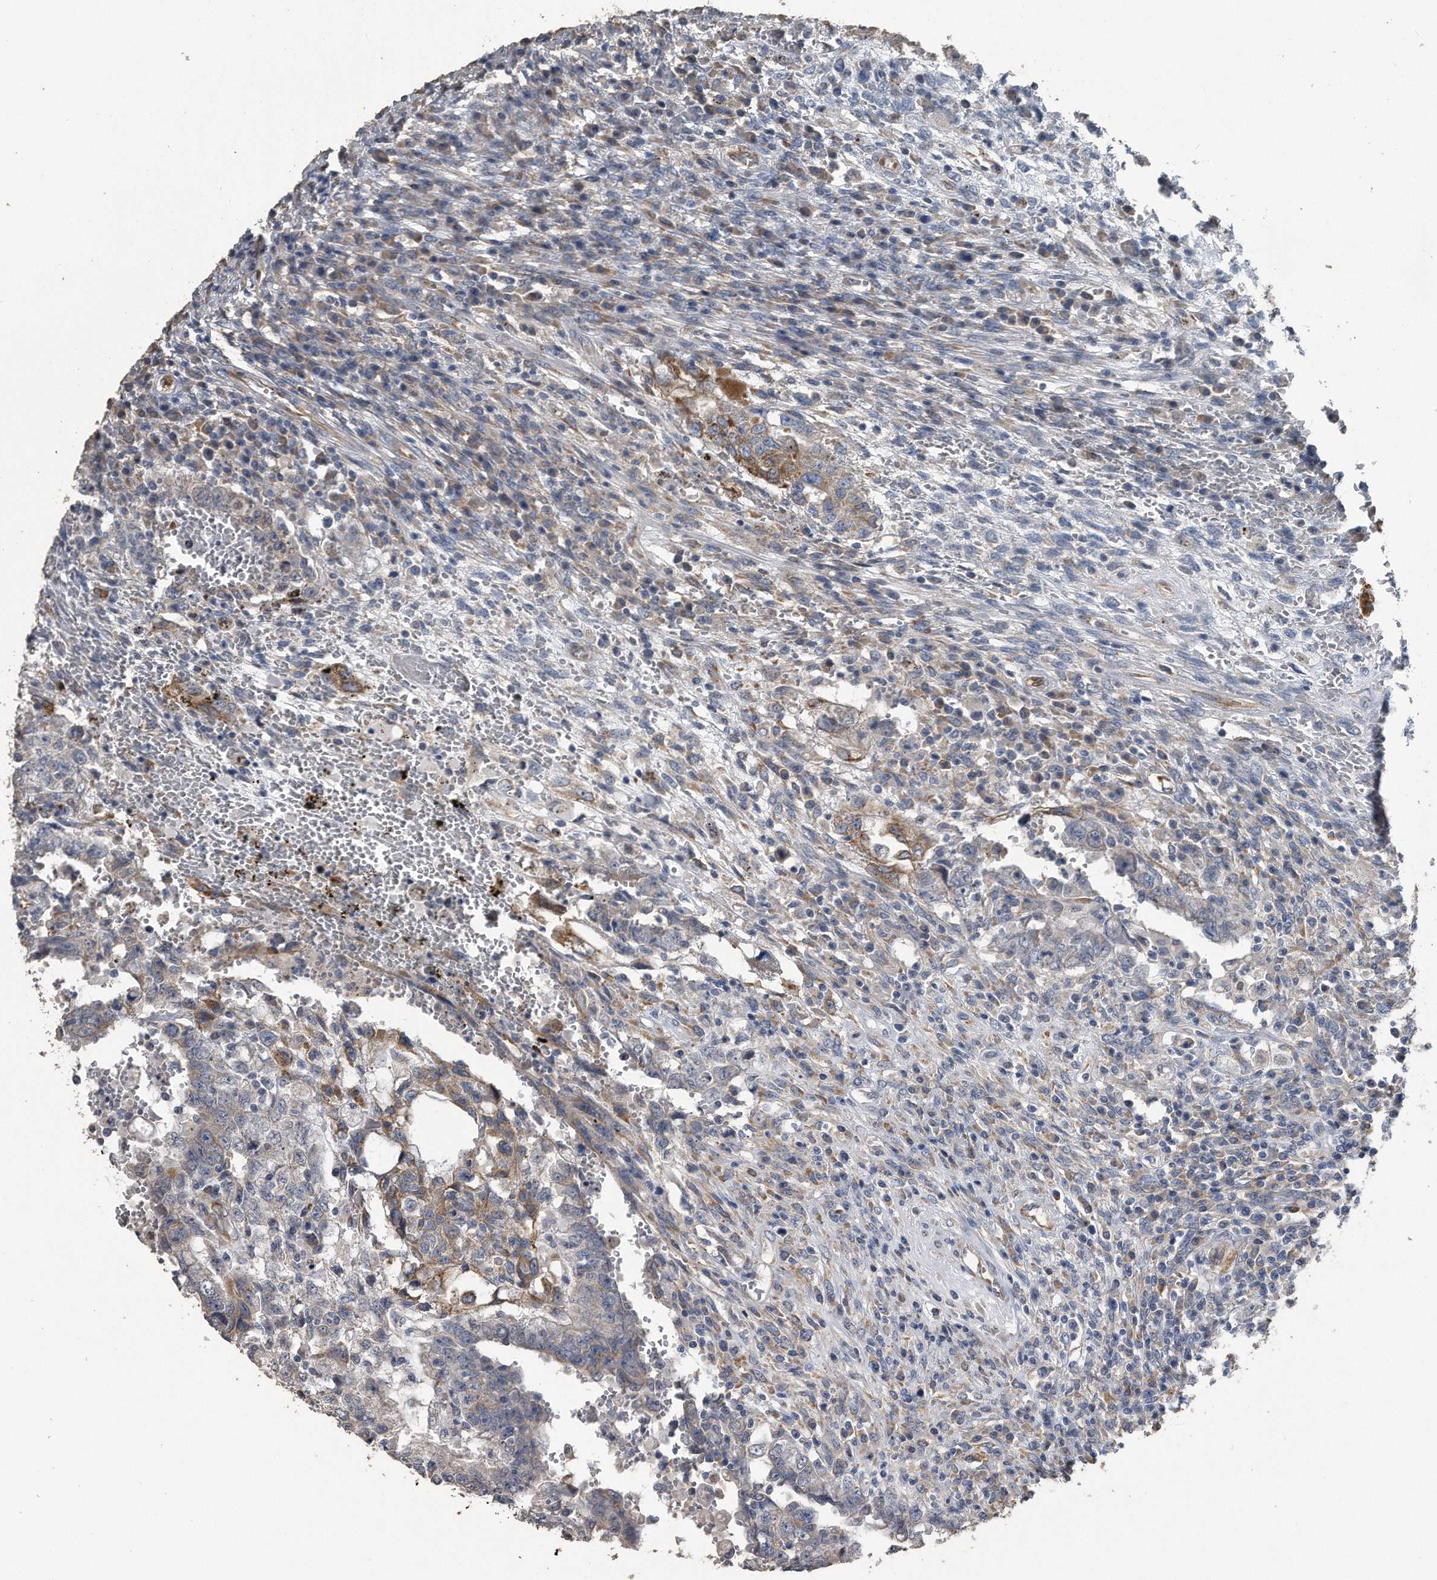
{"staining": {"intensity": "moderate", "quantity": "<25%", "location": "cytoplasmic/membranous"}, "tissue": "testis cancer", "cell_type": "Tumor cells", "image_type": "cancer", "snomed": [{"axis": "morphology", "description": "Carcinoma, Embryonal, NOS"}, {"axis": "topography", "description": "Testis"}], "caption": "Protein analysis of testis cancer tissue shows moderate cytoplasmic/membranous positivity in about <25% of tumor cells.", "gene": "PCLO", "patient": {"sex": "male", "age": 26}}